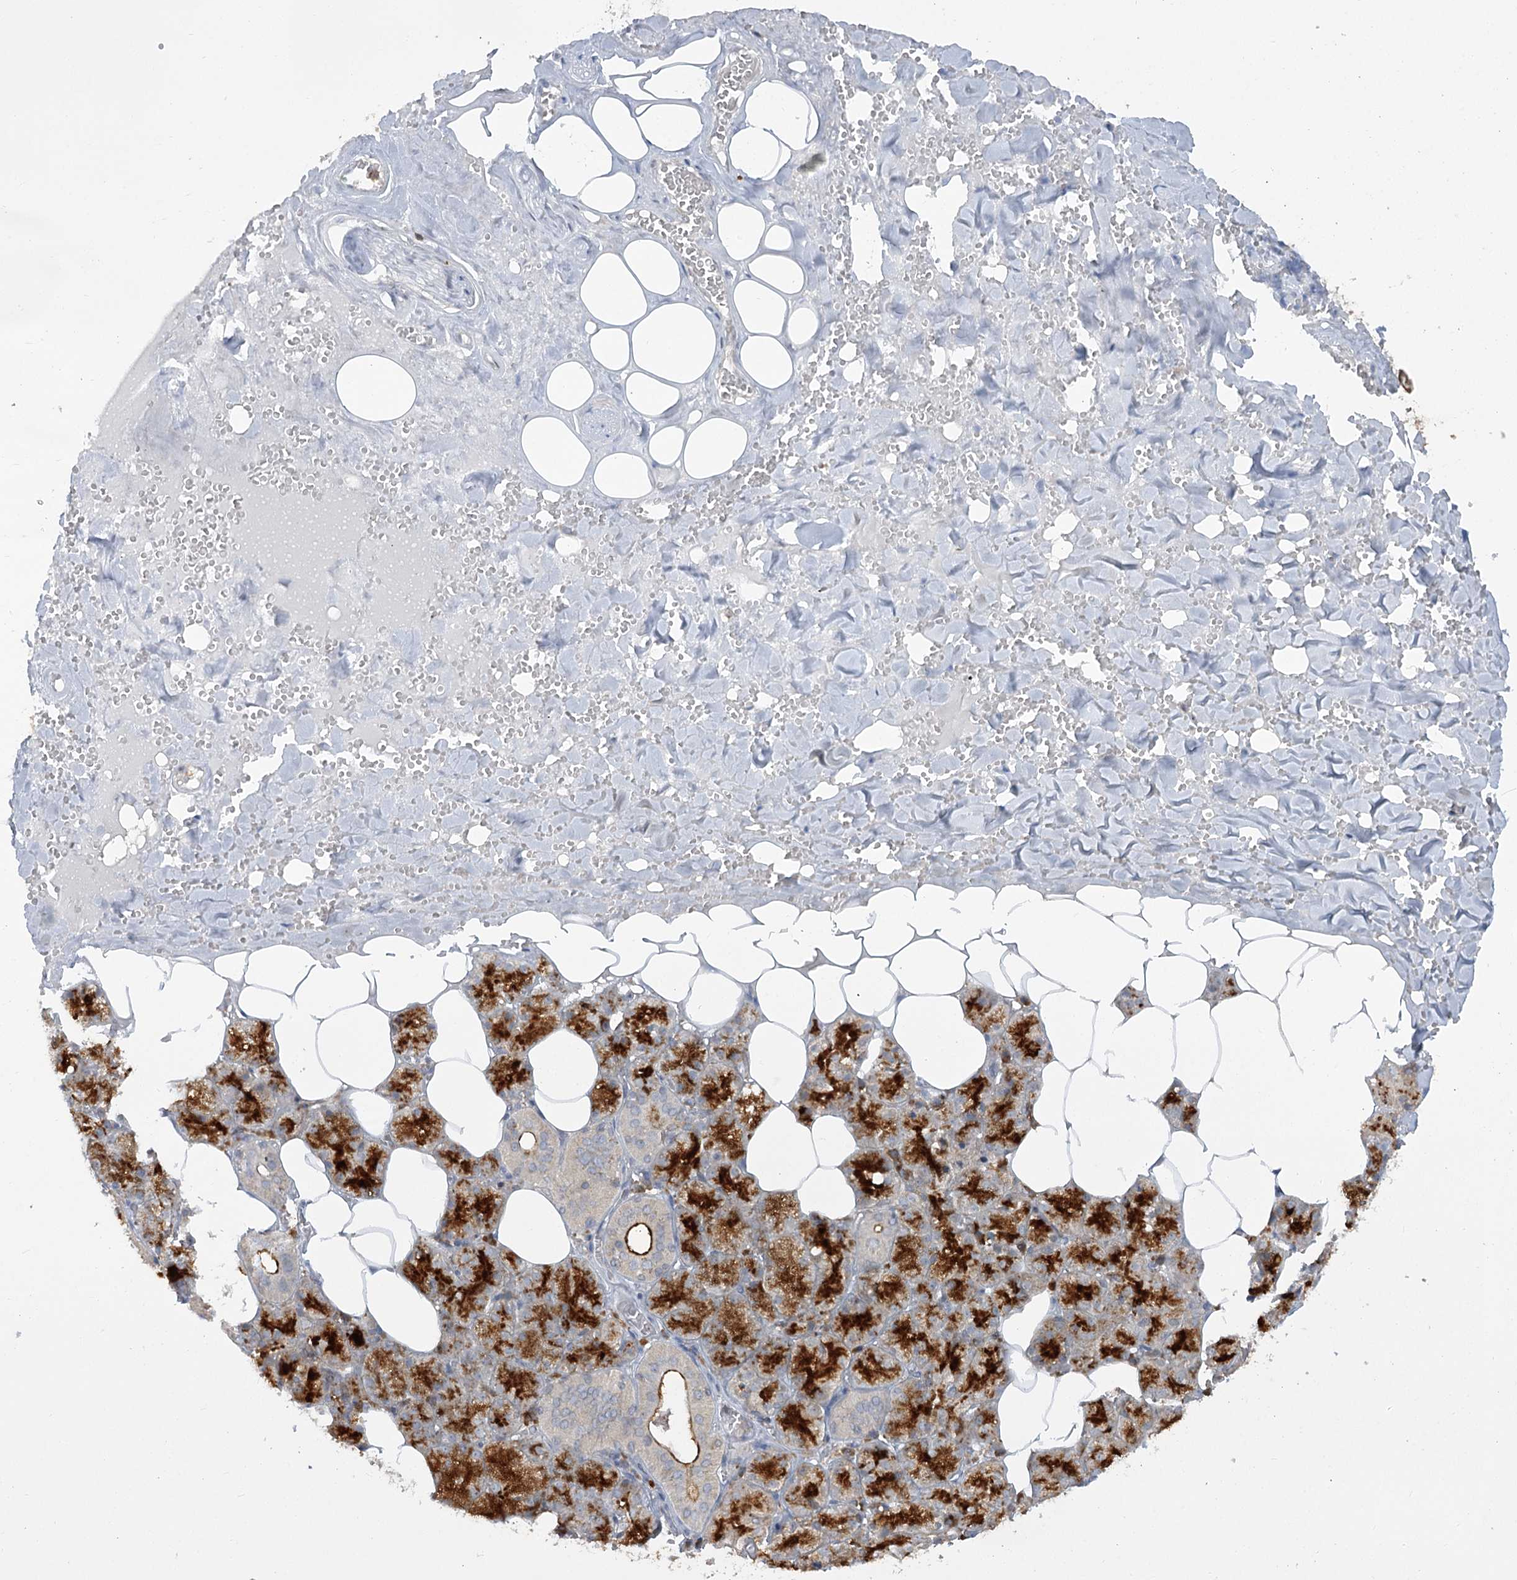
{"staining": {"intensity": "strong", "quantity": "25%-75%", "location": "cytoplasmic/membranous"}, "tissue": "salivary gland", "cell_type": "Glandular cells", "image_type": "normal", "snomed": [{"axis": "morphology", "description": "Normal tissue, NOS"}, {"axis": "topography", "description": "Salivary gland"}], "caption": "Protein expression analysis of normal salivary gland exhibits strong cytoplasmic/membranous expression in about 25%-75% of glandular cells.", "gene": "SYTL1", "patient": {"sex": "male", "age": 62}}